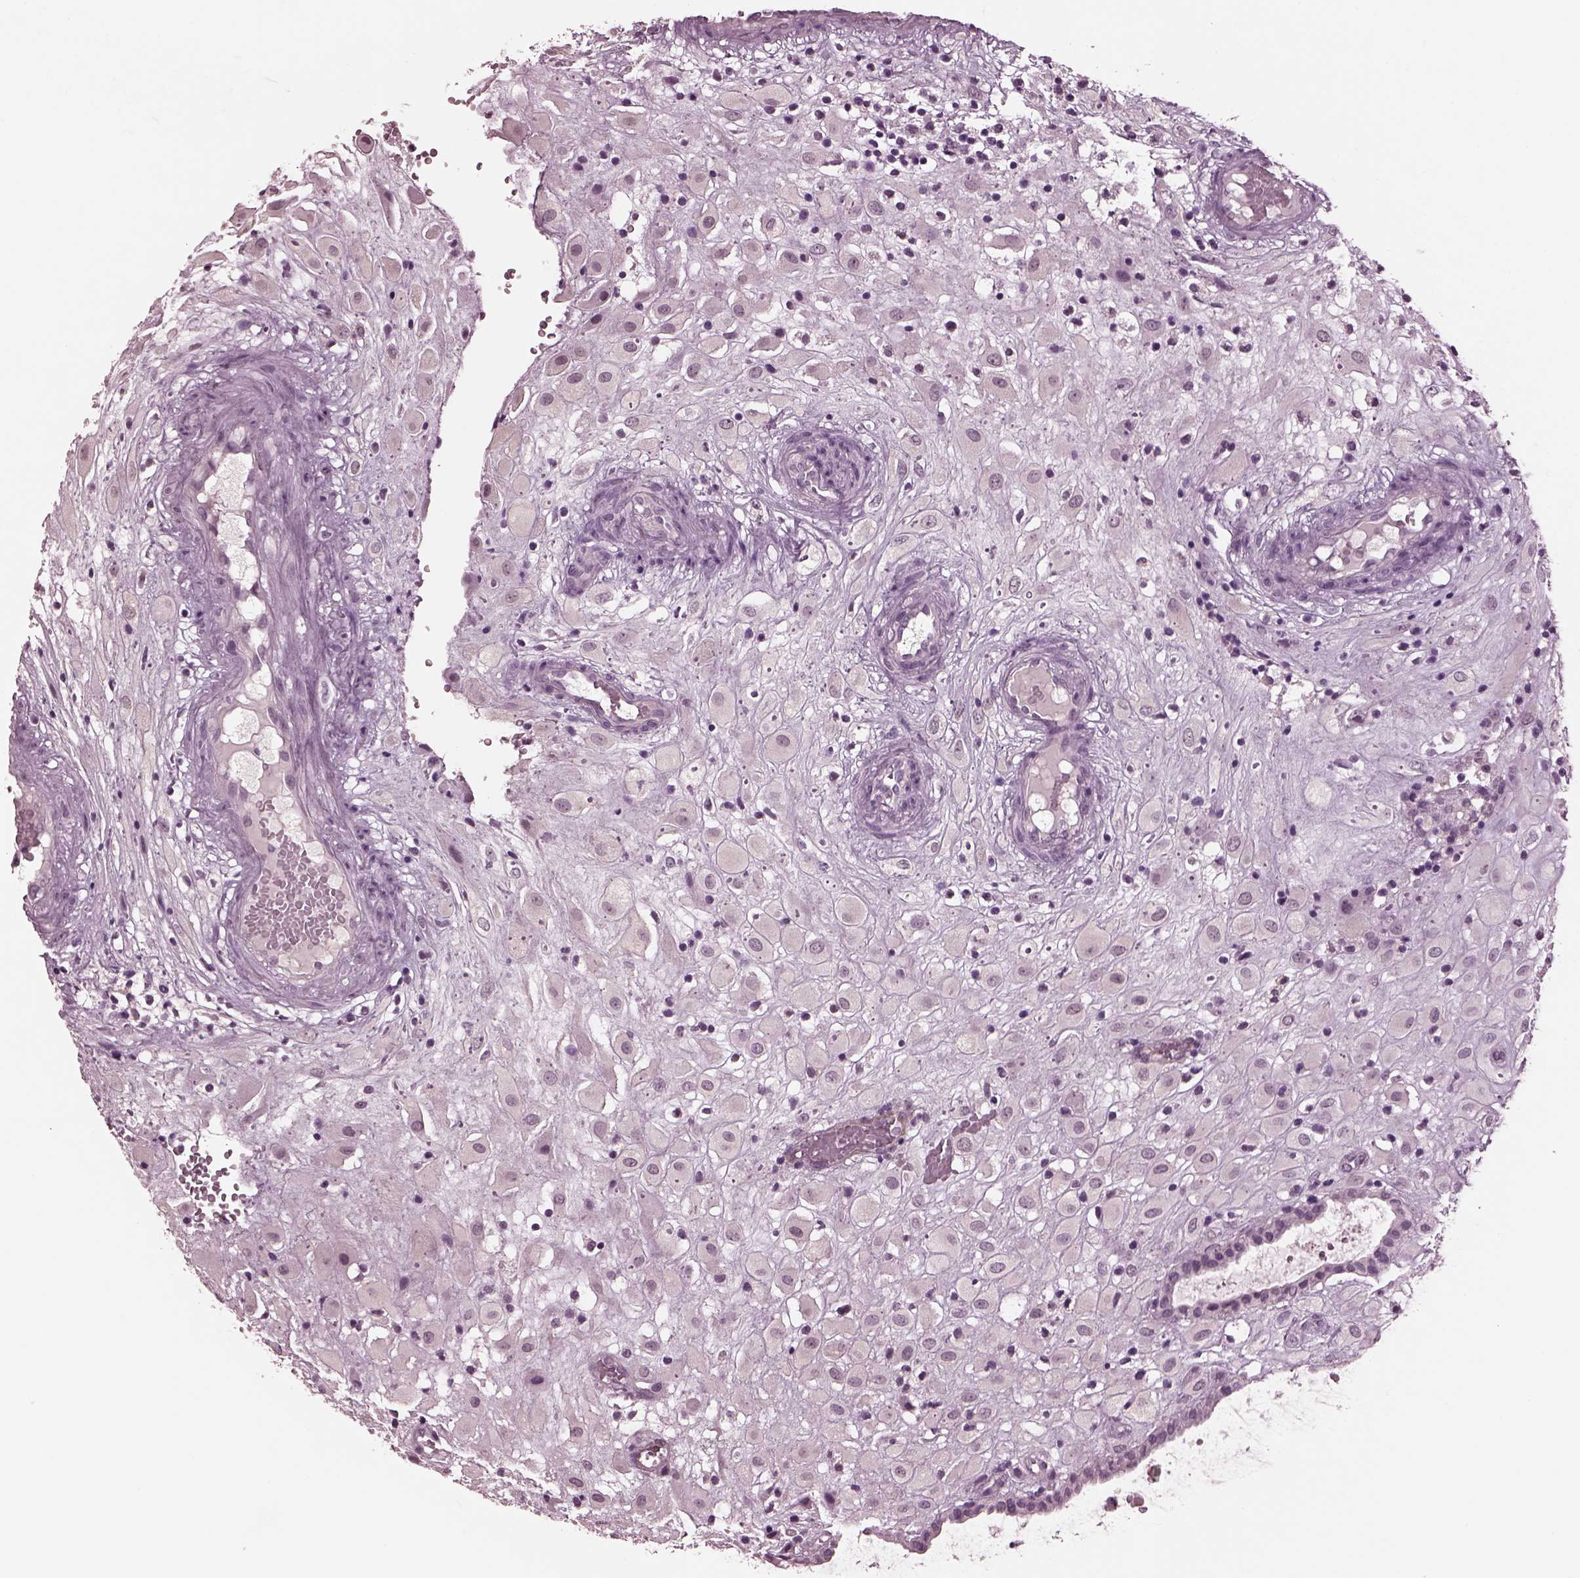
{"staining": {"intensity": "negative", "quantity": "none", "location": "none"}, "tissue": "placenta", "cell_type": "Decidual cells", "image_type": "normal", "snomed": [{"axis": "morphology", "description": "Normal tissue, NOS"}, {"axis": "topography", "description": "Placenta"}], "caption": "Immunohistochemistry (IHC) micrograph of benign human placenta stained for a protein (brown), which displays no positivity in decidual cells.", "gene": "MIB2", "patient": {"sex": "female", "age": 24}}